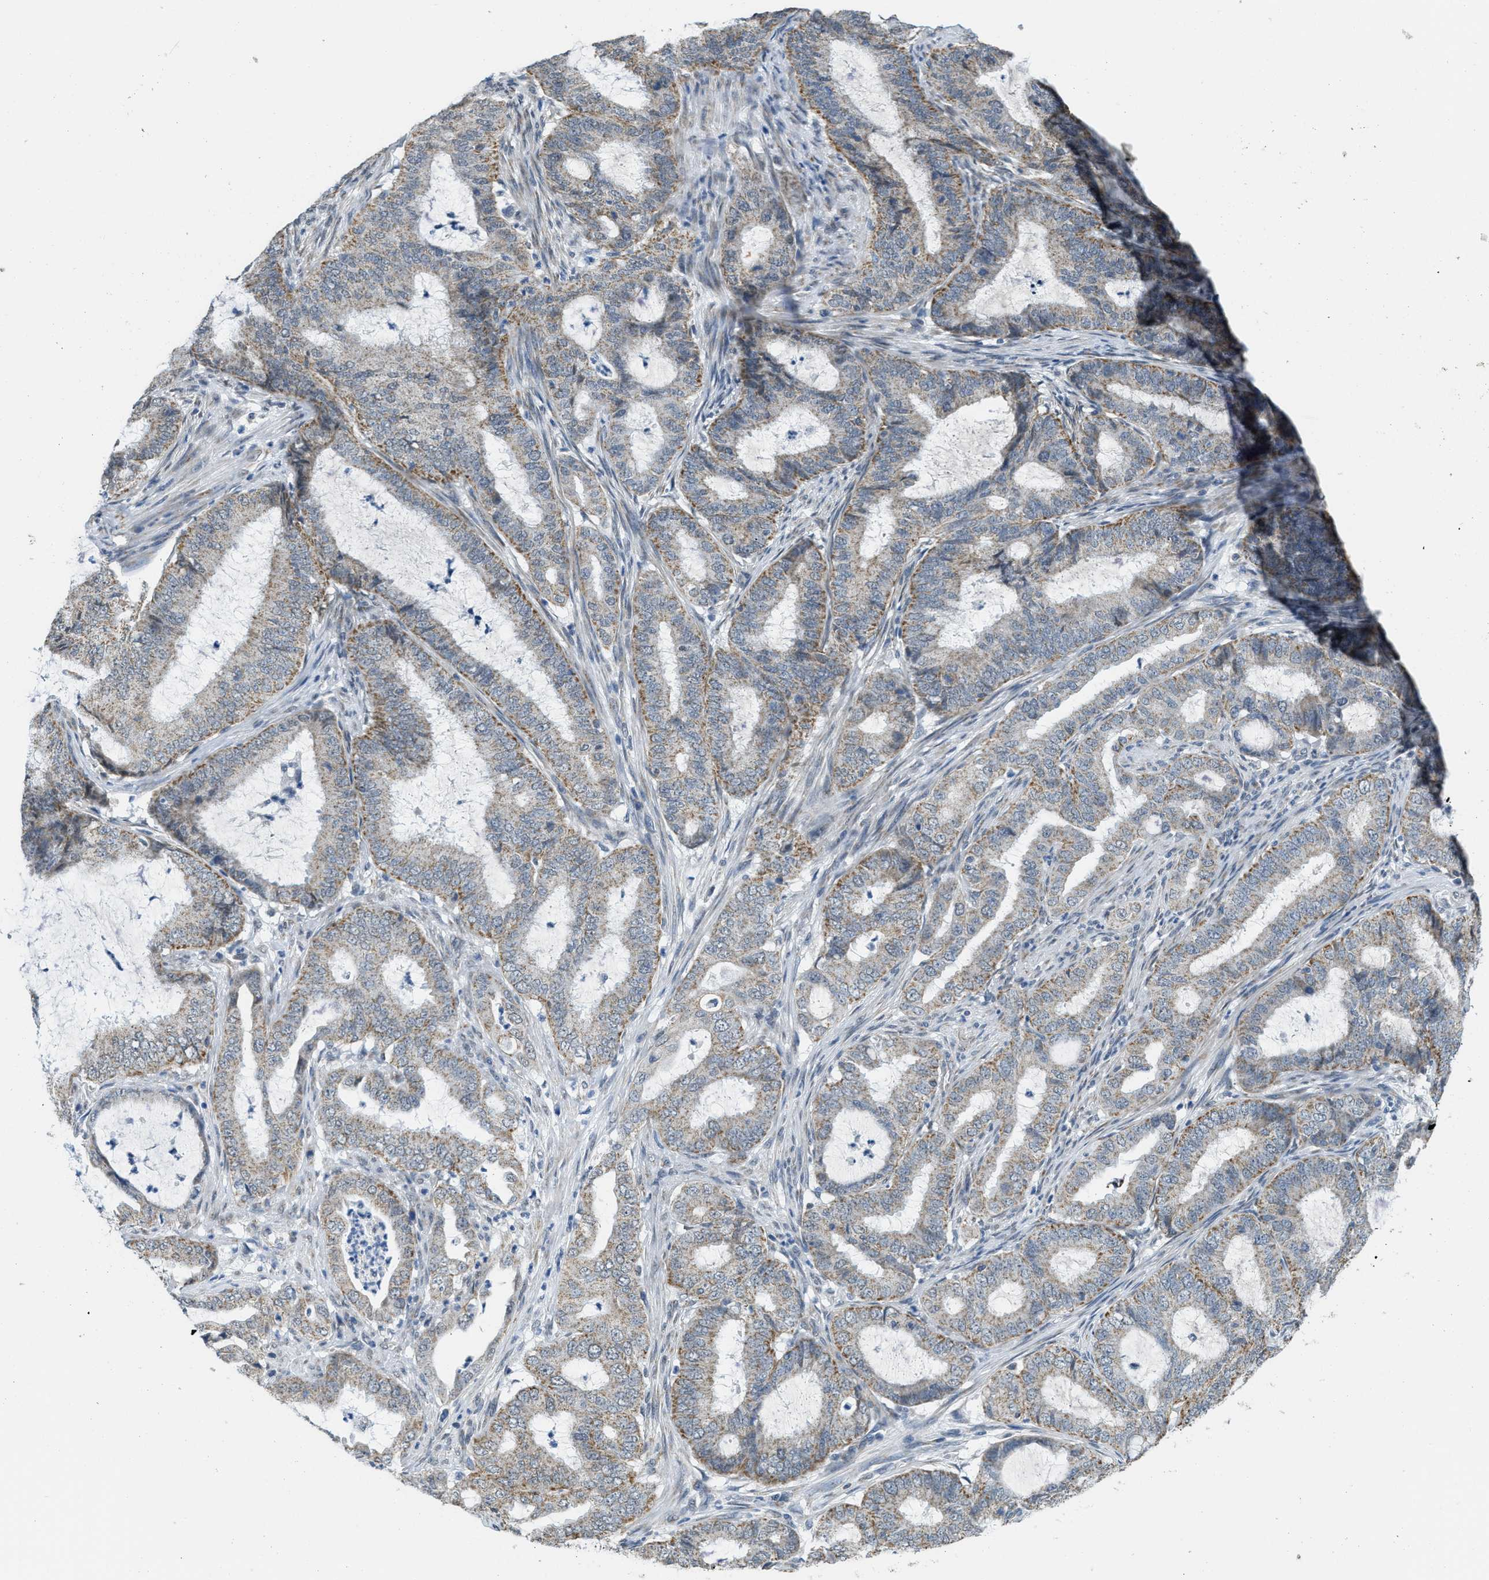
{"staining": {"intensity": "weak", "quantity": ">75%", "location": "cytoplasmic/membranous"}, "tissue": "endometrial cancer", "cell_type": "Tumor cells", "image_type": "cancer", "snomed": [{"axis": "morphology", "description": "Adenocarcinoma, NOS"}, {"axis": "topography", "description": "Endometrium"}], "caption": "Immunohistochemical staining of human endometrial cancer (adenocarcinoma) displays low levels of weak cytoplasmic/membranous protein staining in approximately >75% of tumor cells. (DAB (3,3'-diaminobenzidine) IHC with brightfield microscopy, high magnification).", "gene": "TOMM70", "patient": {"sex": "female", "age": 70}}